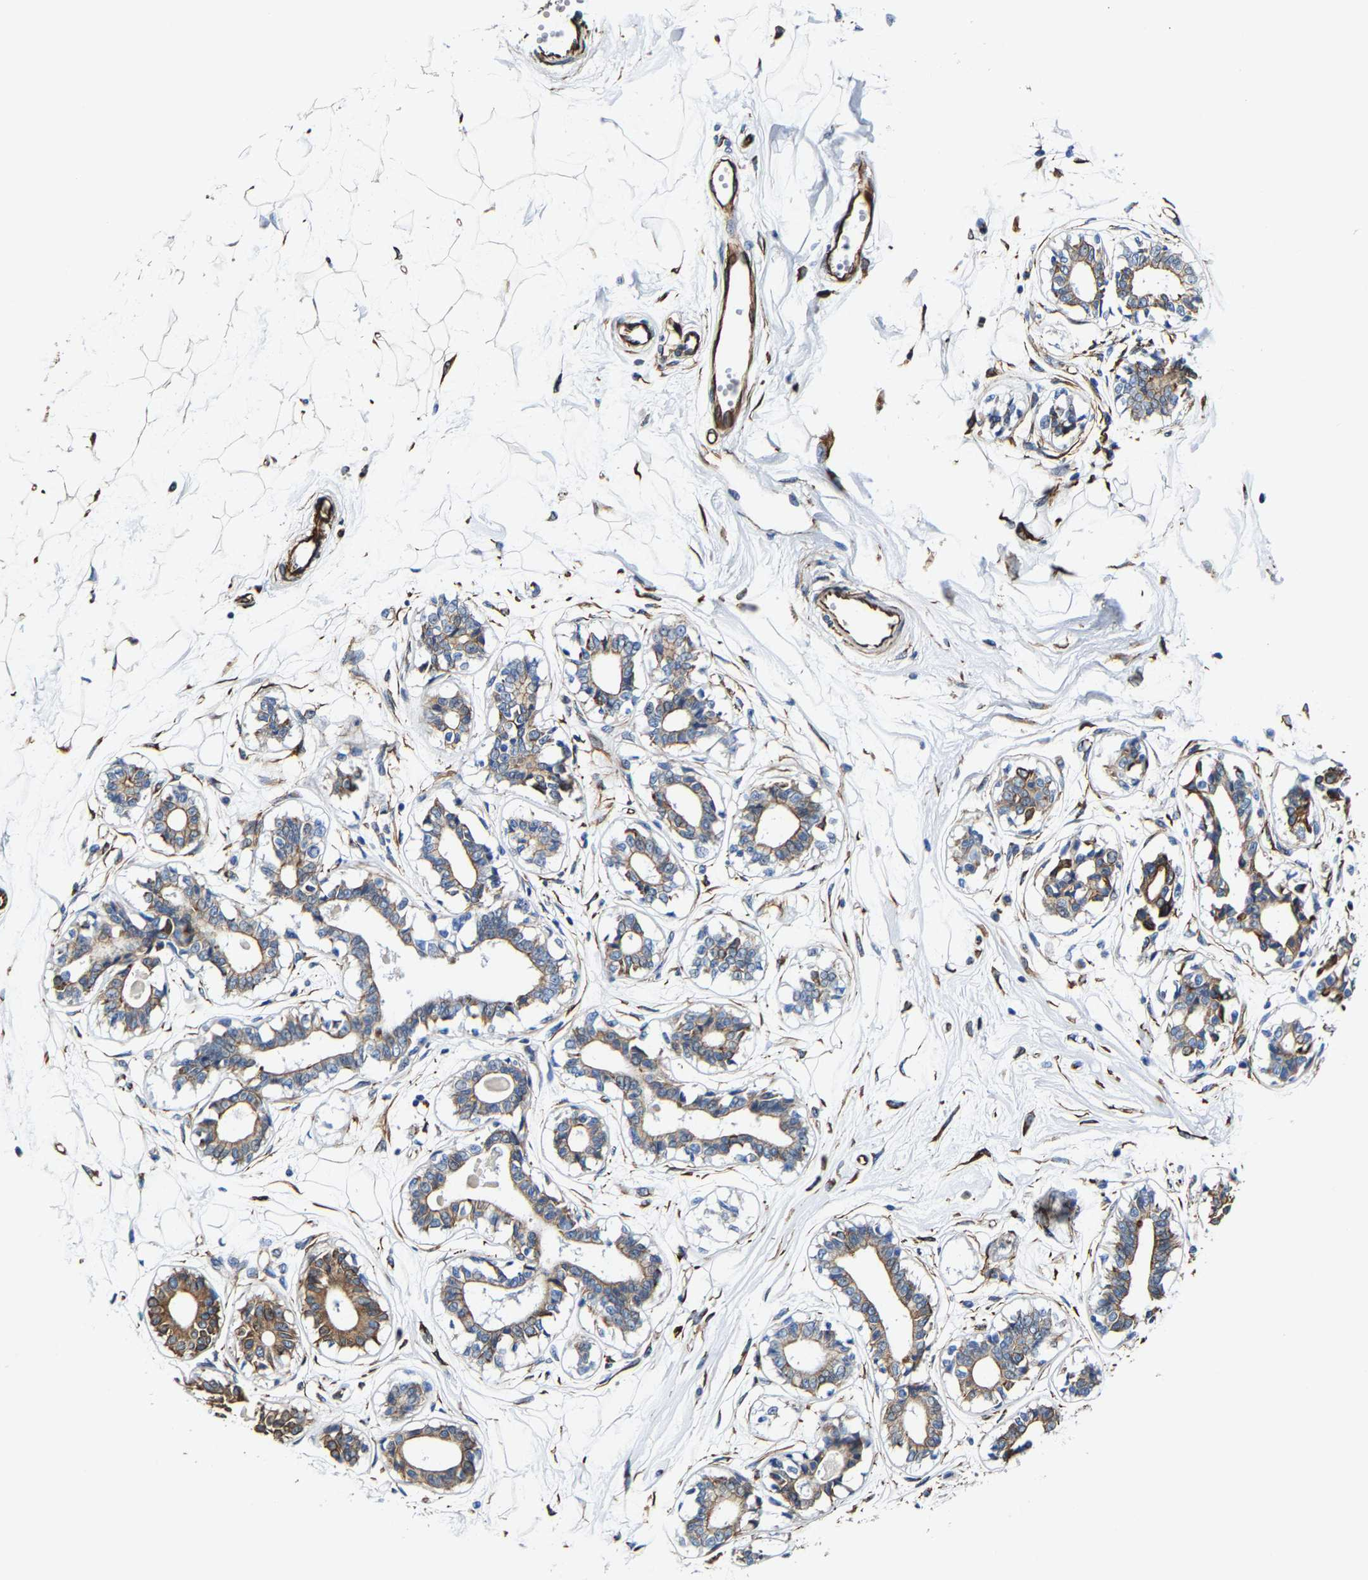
{"staining": {"intensity": "negative", "quantity": "none", "location": "none"}, "tissue": "breast", "cell_type": "Adipocytes", "image_type": "normal", "snomed": [{"axis": "morphology", "description": "Normal tissue, NOS"}, {"axis": "topography", "description": "Breast"}], "caption": "Immunohistochemistry photomicrograph of unremarkable breast: breast stained with DAB exhibits no significant protein staining in adipocytes.", "gene": "MMEL1", "patient": {"sex": "female", "age": 45}}